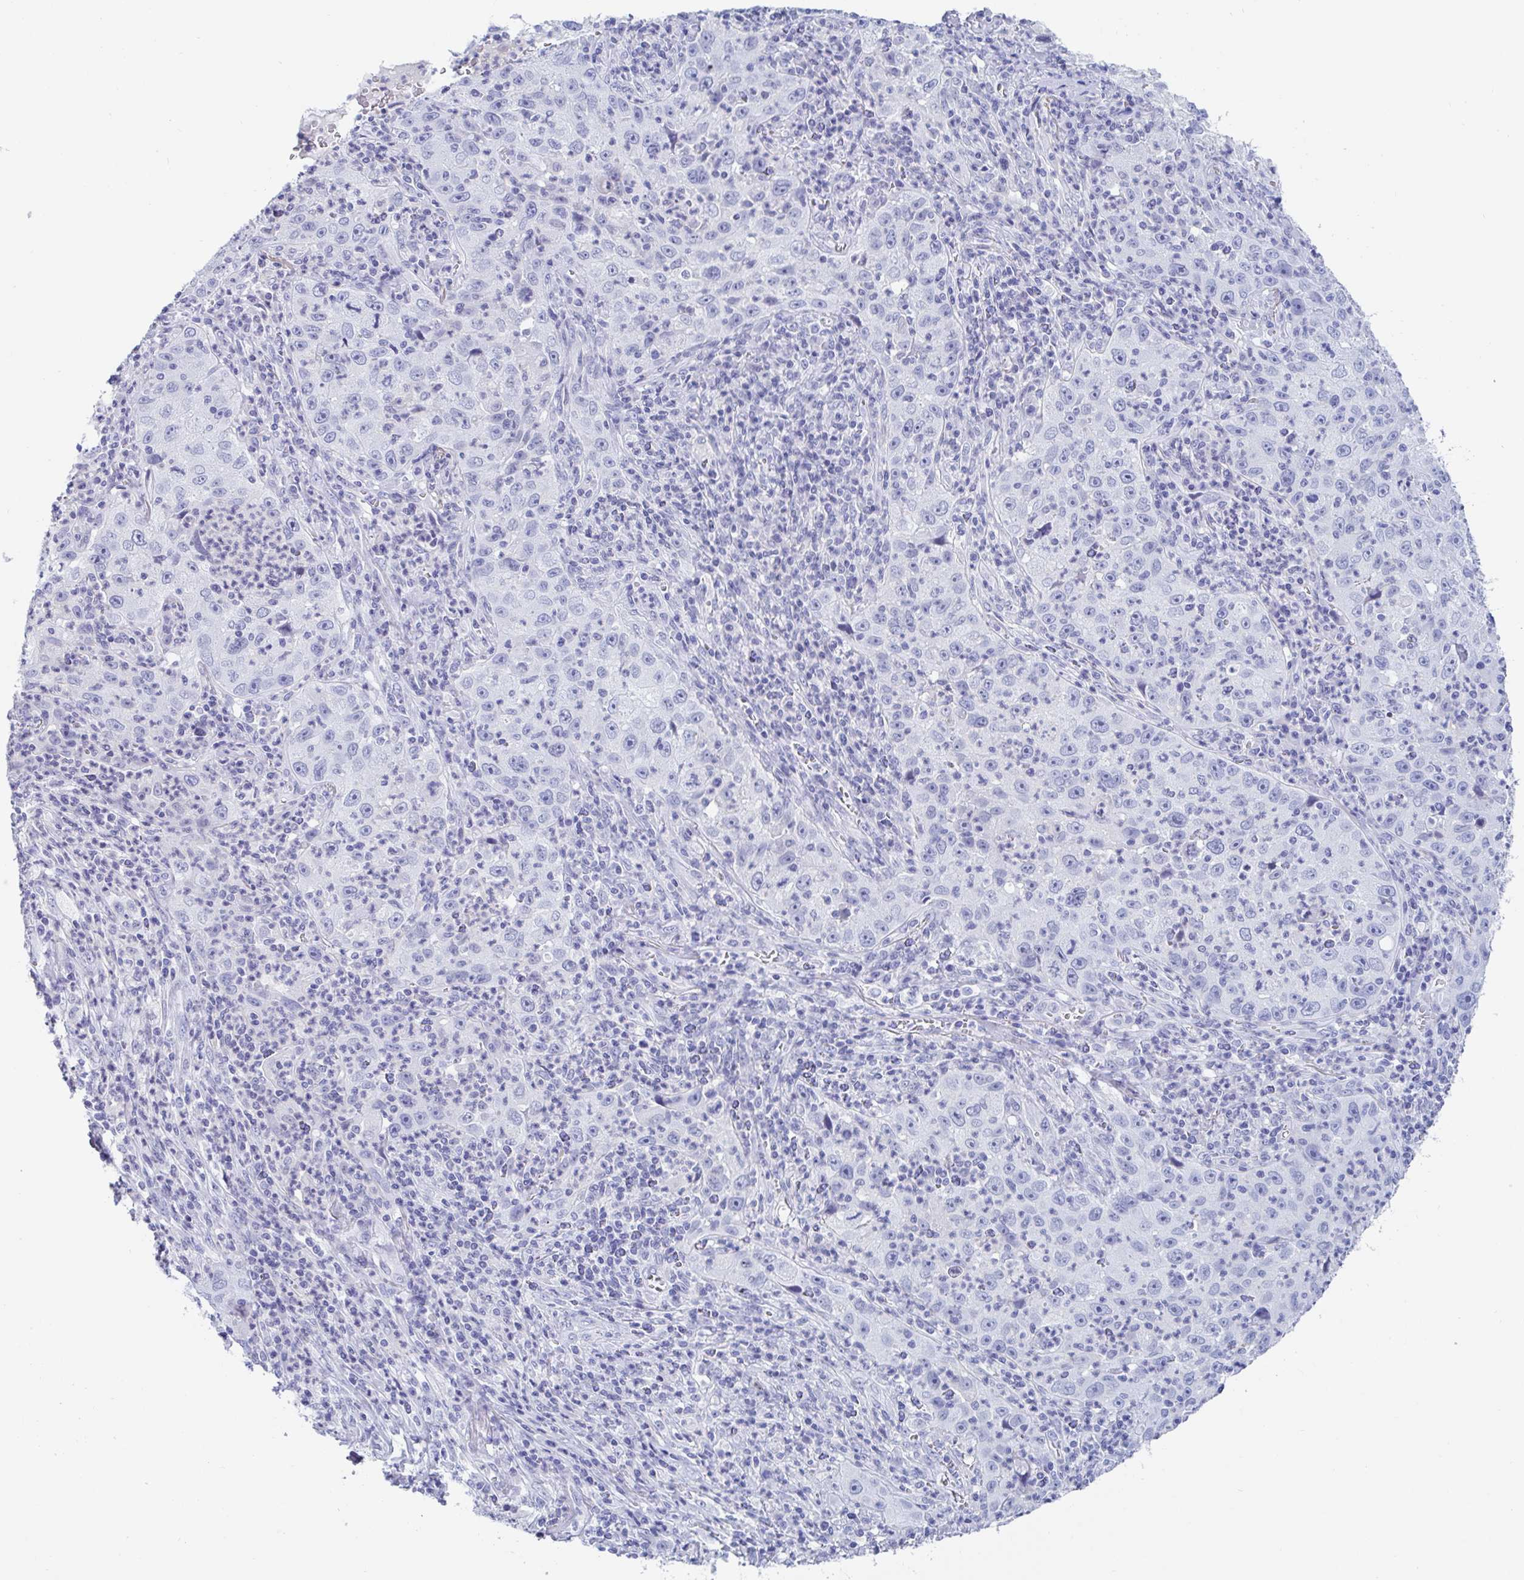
{"staining": {"intensity": "negative", "quantity": "none", "location": "none"}, "tissue": "lung cancer", "cell_type": "Tumor cells", "image_type": "cancer", "snomed": [{"axis": "morphology", "description": "Squamous cell carcinoma, NOS"}, {"axis": "topography", "description": "Lung"}], "caption": "The image demonstrates no staining of tumor cells in lung squamous cell carcinoma. (Stains: DAB immunohistochemistry (IHC) with hematoxylin counter stain, Microscopy: brightfield microscopy at high magnification).", "gene": "CDX4", "patient": {"sex": "male", "age": 71}}